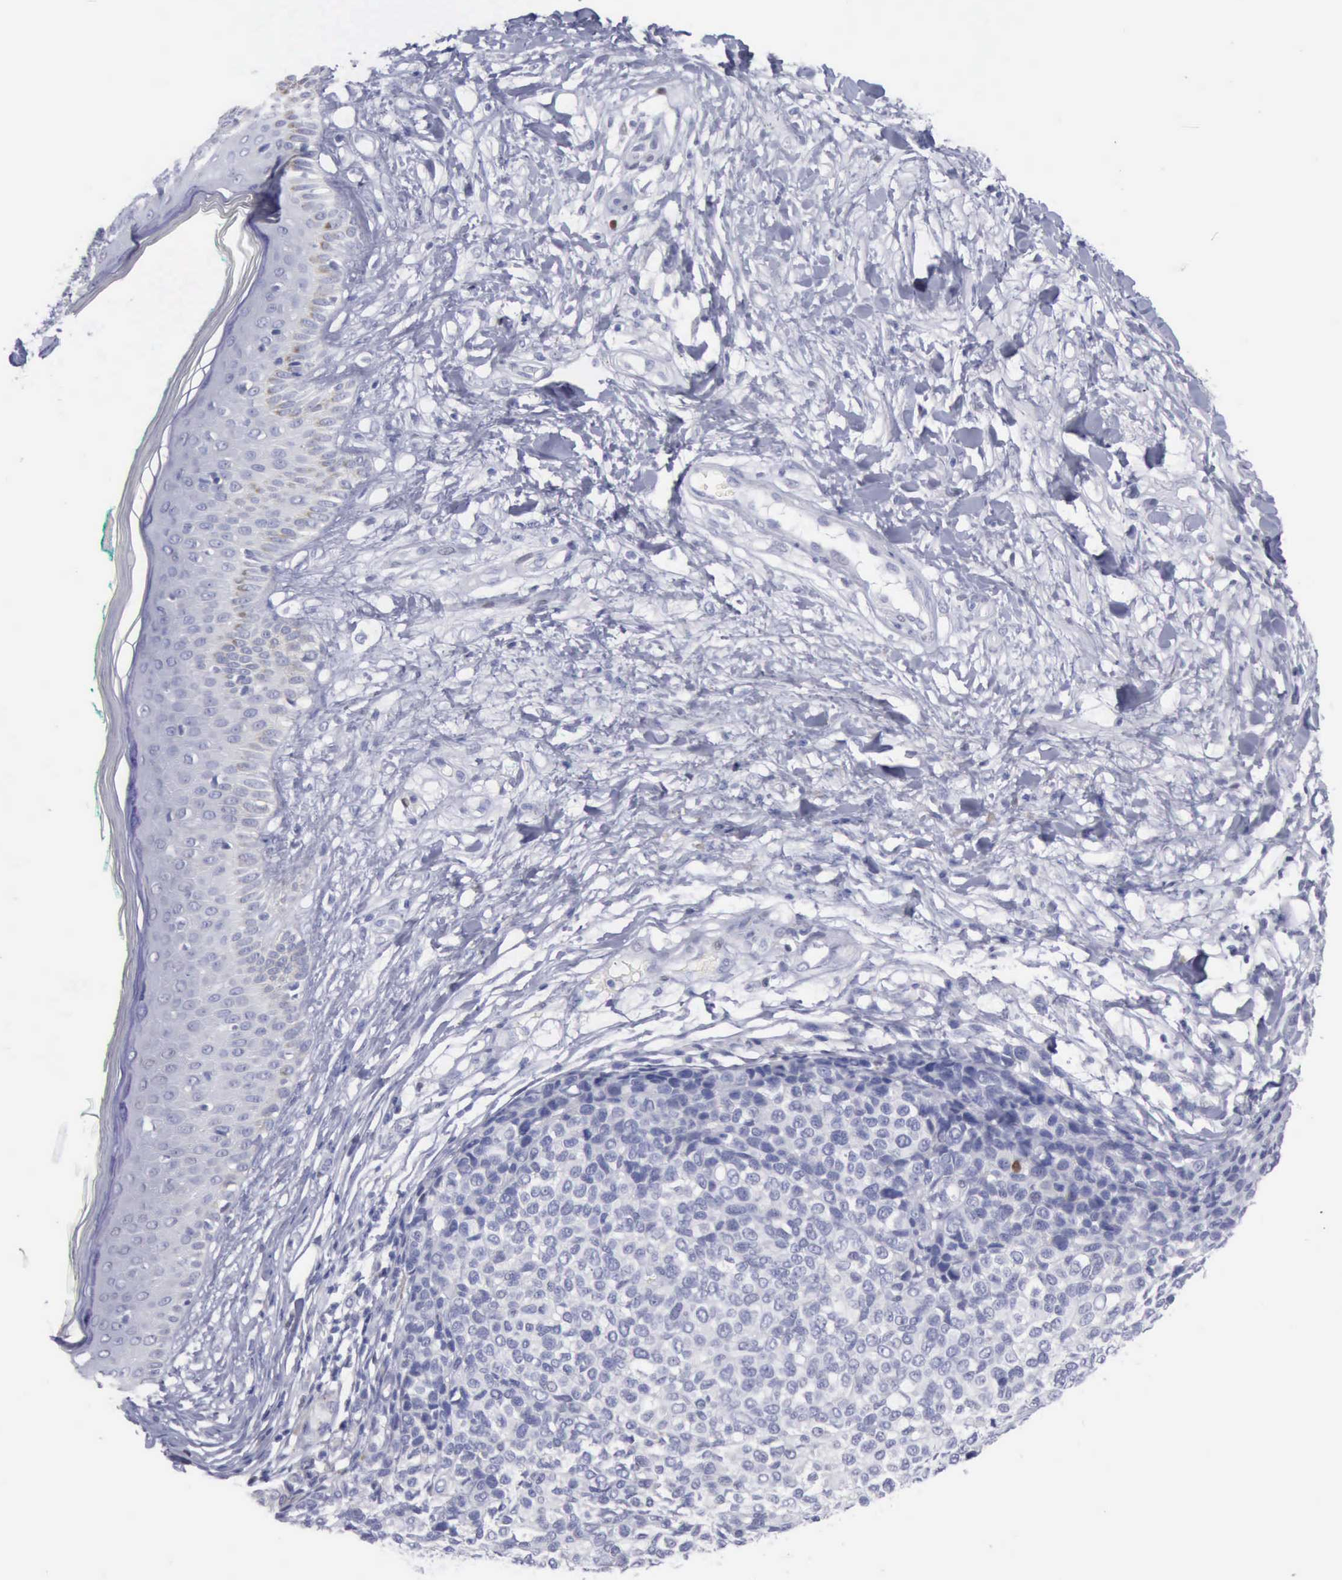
{"staining": {"intensity": "negative", "quantity": "none", "location": "none"}, "tissue": "melanoma", "cell_type": "Tumor cells", "image_type": "cancer", "snomed": [{"axis": "morphology", "description": "Malignant melanoma, NOS"}, {"axis": "topography", "description": "Skin"}], "caption": "Human malignant melanoma stained for a protein using immunohistochemistry displays no staining in tumor cells.", "gene": "SATB2", "patient": {"sex": "female", "age": 85}}